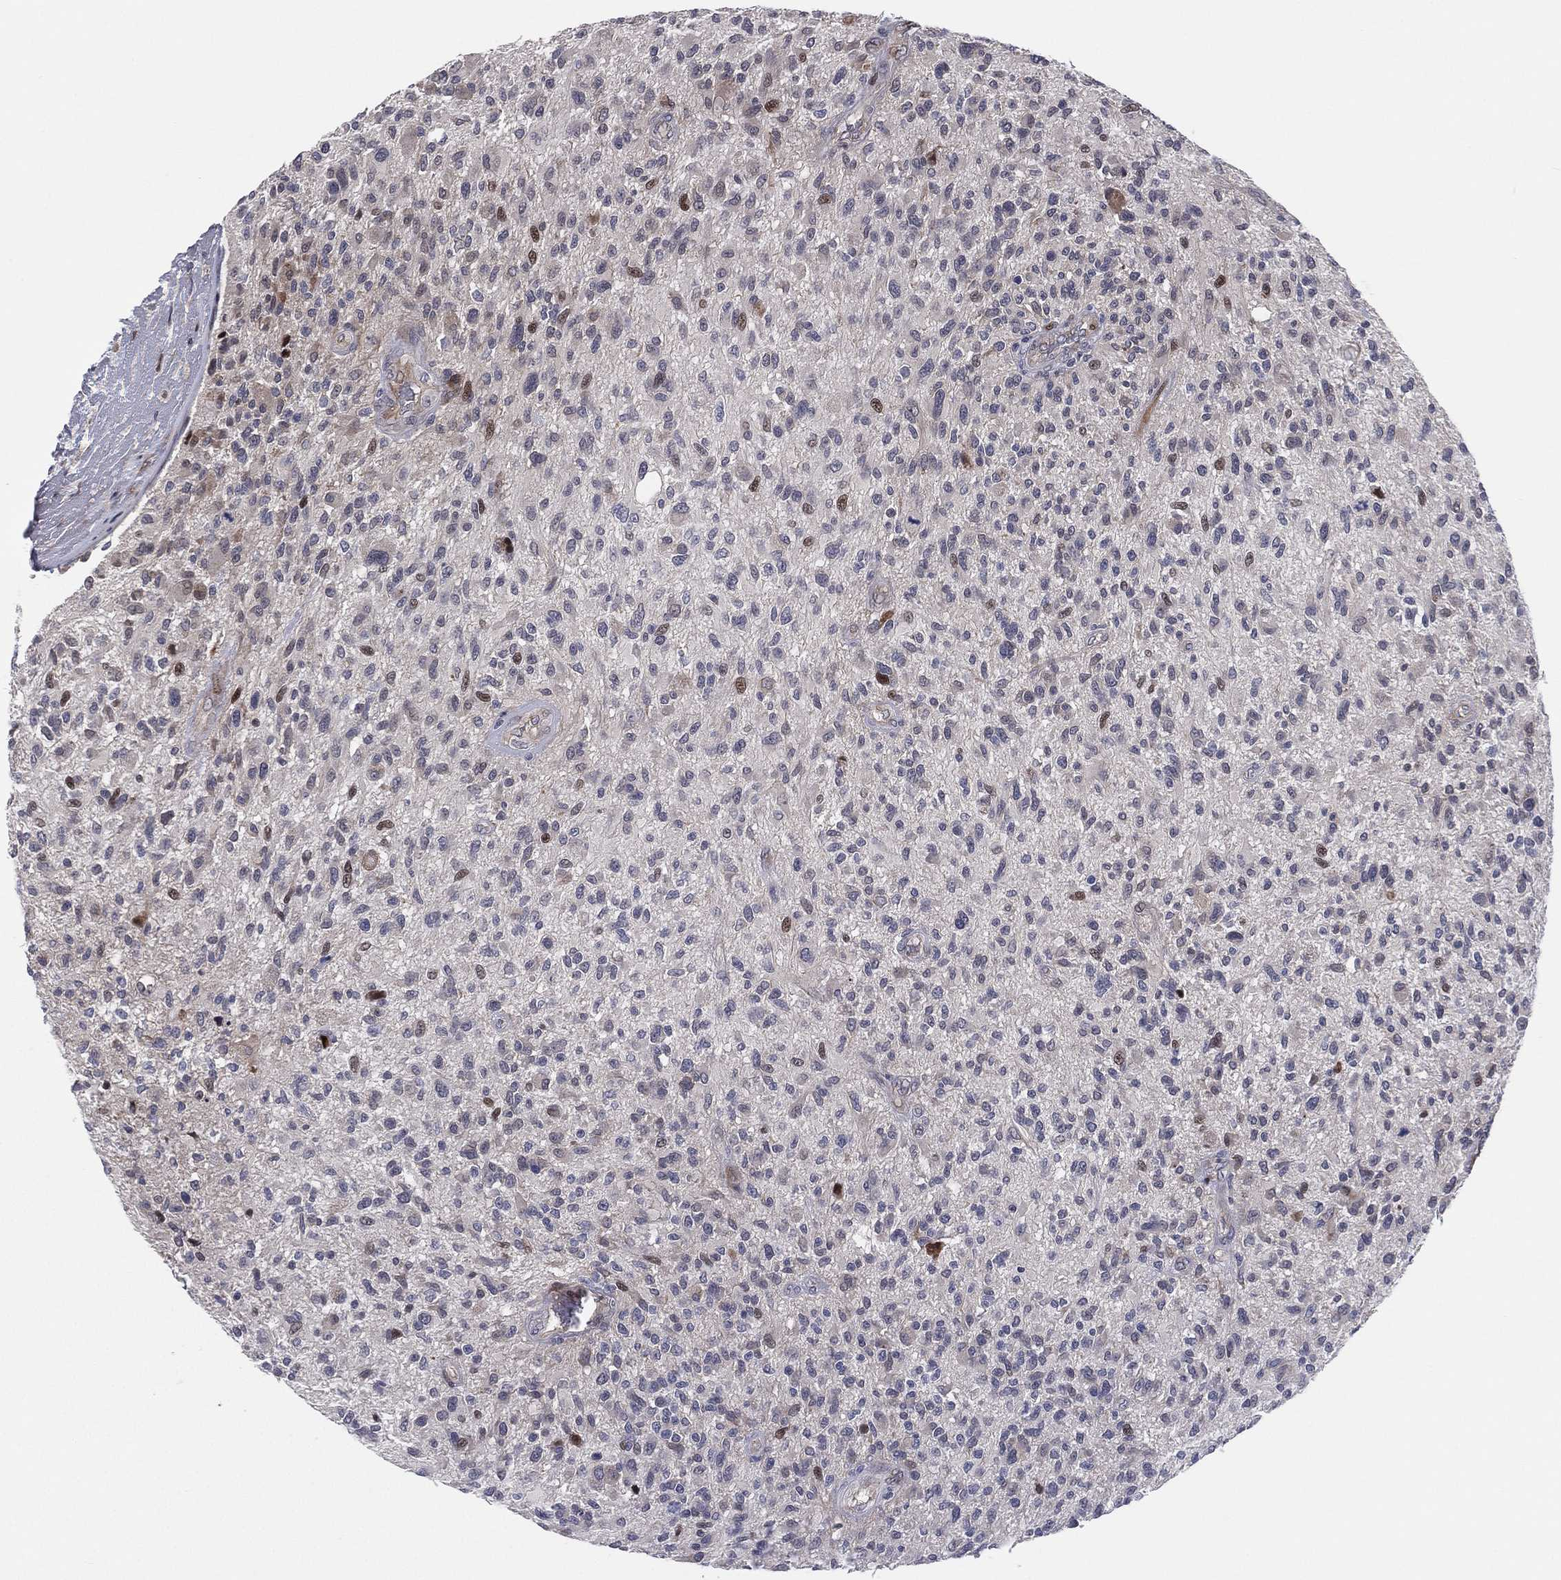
{"staining": {"intensity": "negative", "quantity": "none", "location": "none"}, "tissue": "glioma", "cell_type": "Tumor cells", "image_type": "cancer", "snomed": [{"axis": "morphology", "description": "Glioma, malignant, High grade"}, {"axis": "topography", "description": "Brain"}], "caption": "DAB immunohistochemical staining of malignant glioma (high-grade) exhibits no significant staining in tumor cells.", "gene": "UTP14A", "patient": {"sex": "male", "age": 47}}